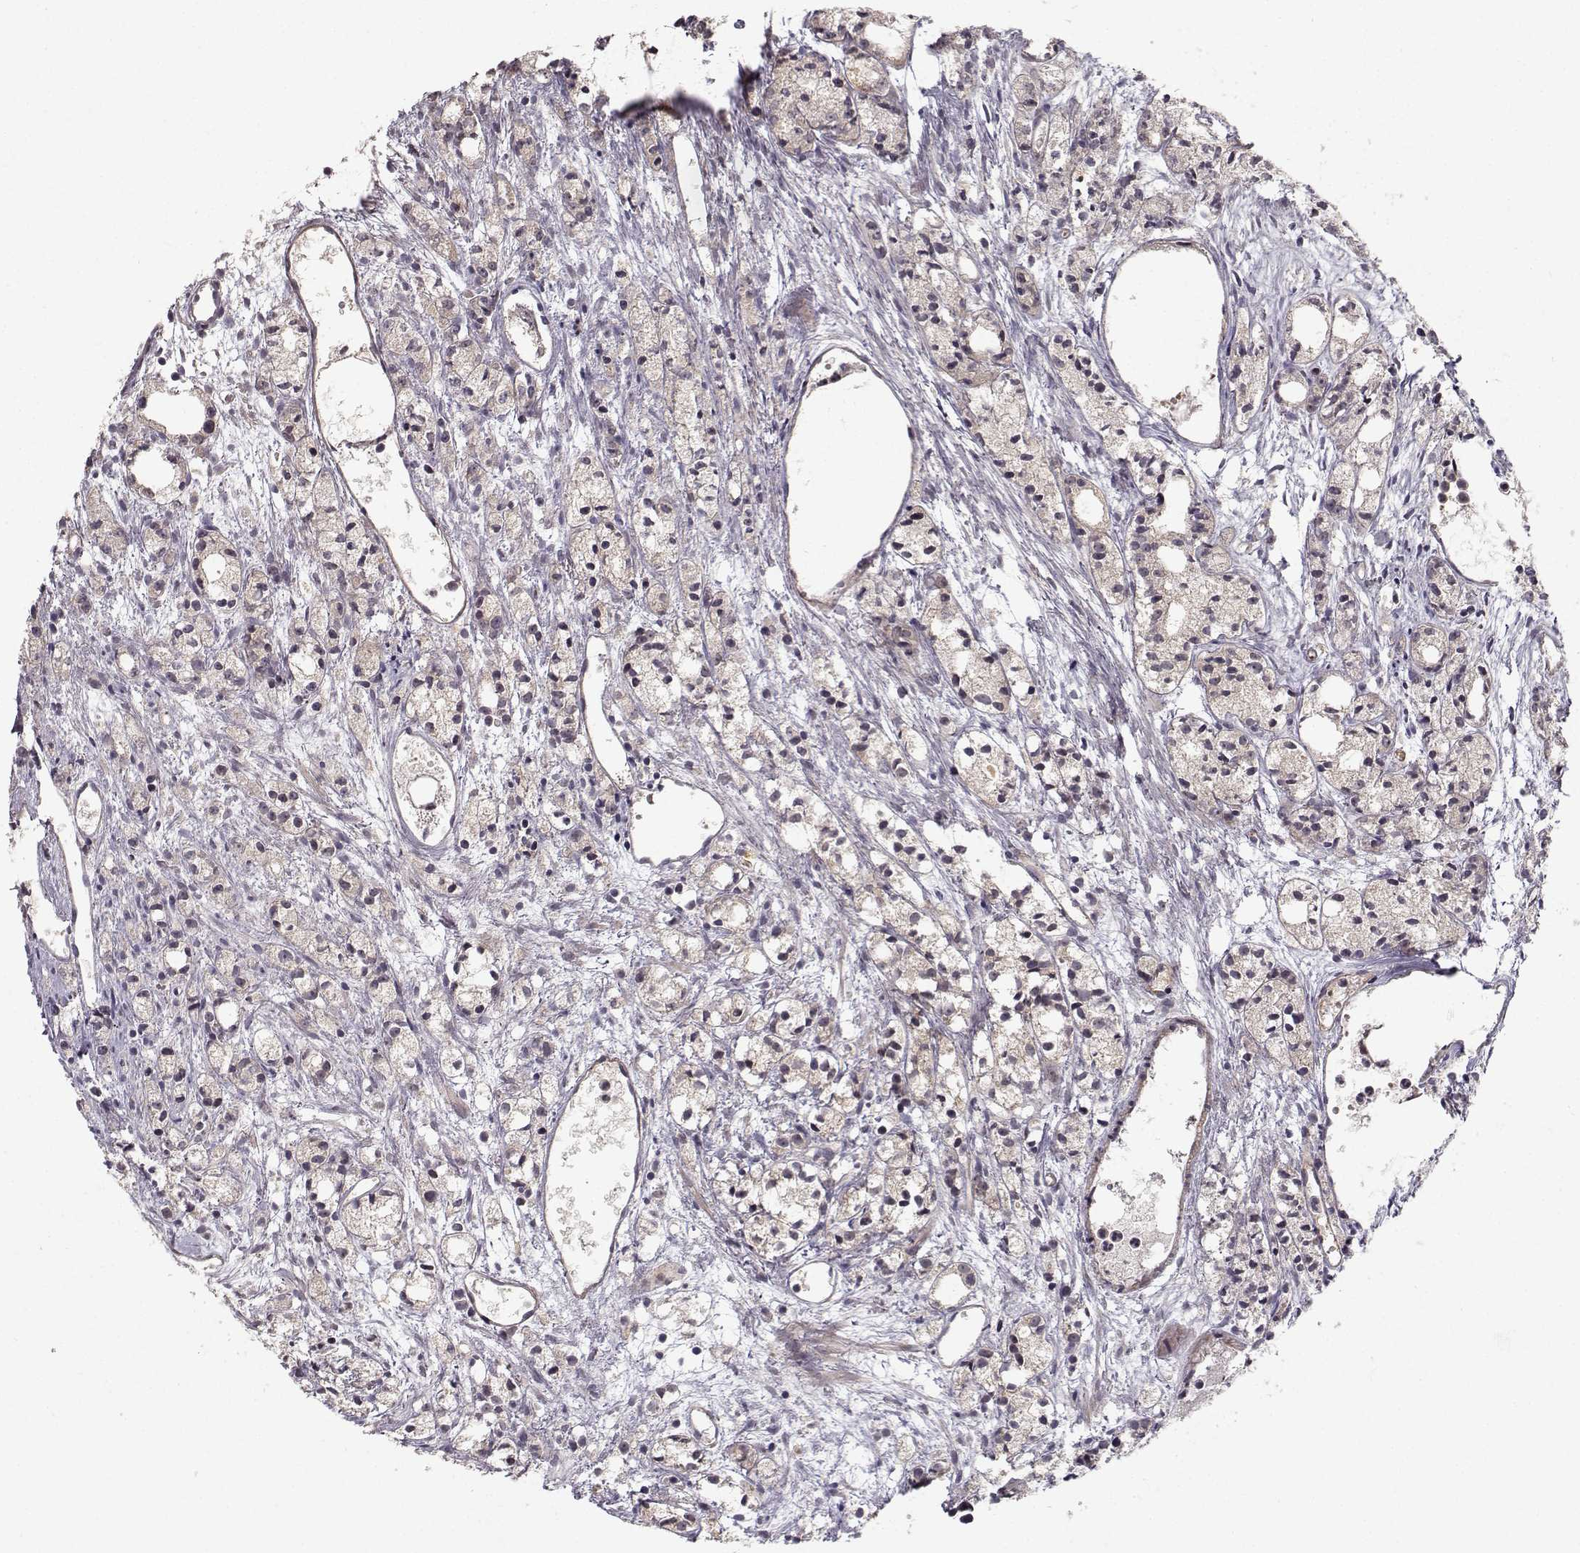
{"staining": {"intensity": "moderate", "quantity": "<25%", "location": "cytoplasmic/membranous"}, "tissue": "prostate cancer", "cell_type": "Tumor cells", "image_type": "cancer", "snomed": [{"axis": "morphology", "description": "Adenocarcinoma, Medium grade"}, {"axis": "topography", "description": "Prostate"}], "caption": "This micrograph displays immunohistochemistry (IHC) staining of medium-grade adenocarcinoma (prostate), with low moderate cytoplasmic/membranous expression in approximately <25% of tumor cells.", "gene": "APC", "patient": {"sex": "male", "age": 74}}